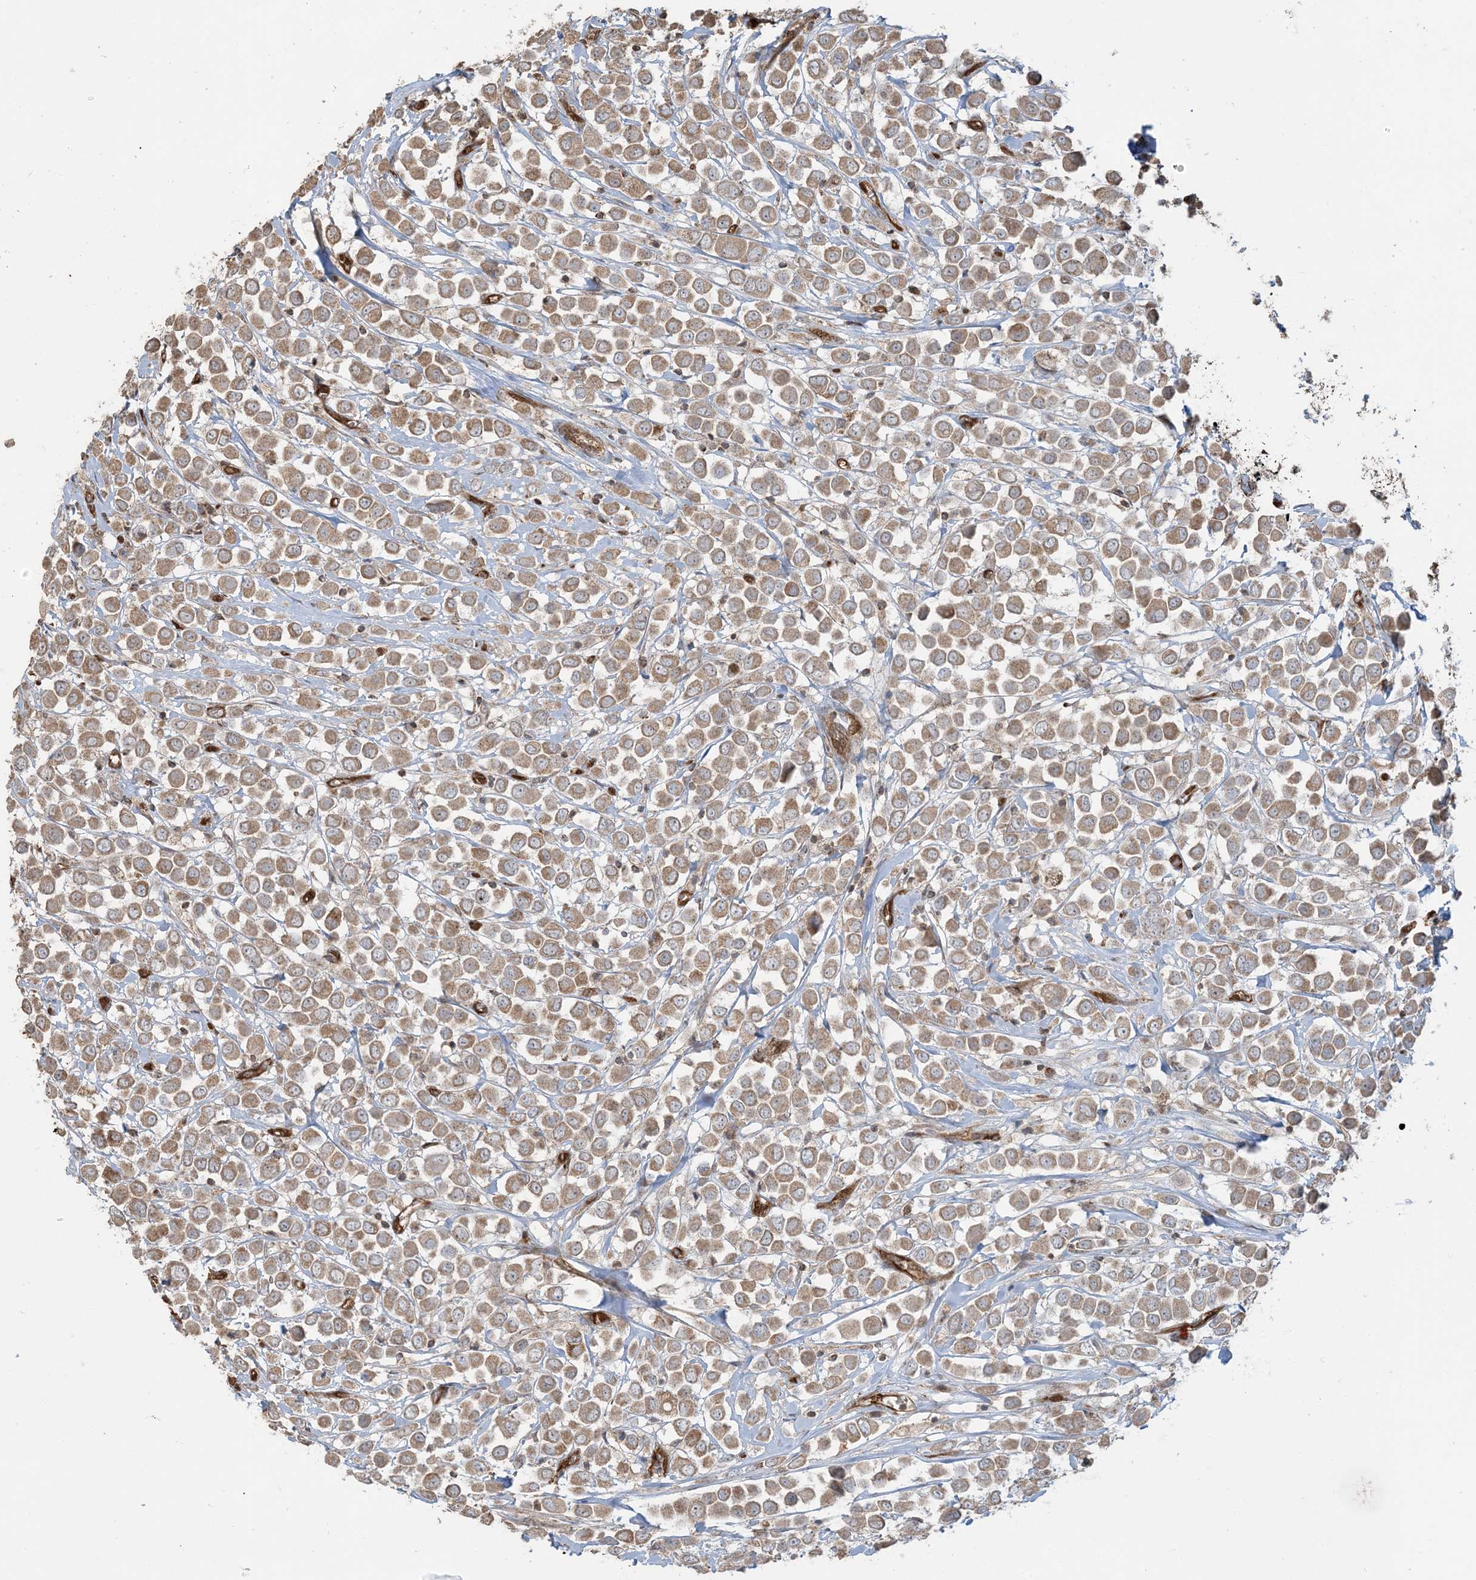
{"staining": {"intensity": "moderate", "quantity": ">75%", "location": "cytoplasmic/membranous"}, "tissue": "breast cancer", "cell_type": "Tumor cells", "image_type": "cancer", "snomed": [{"axis": "morphology", "description": "Duct carcinoma"}, {"axis": "topography", "description": "Breast"}], "caption": "IHC of human breast invasive ductal carcinoma displays medium levels of moderate cytoplasmic/membranous positivity in approximately >75% of tumor cells.", "gene": "PPM1F", "patient": {"sex": "female", "age": 61}}